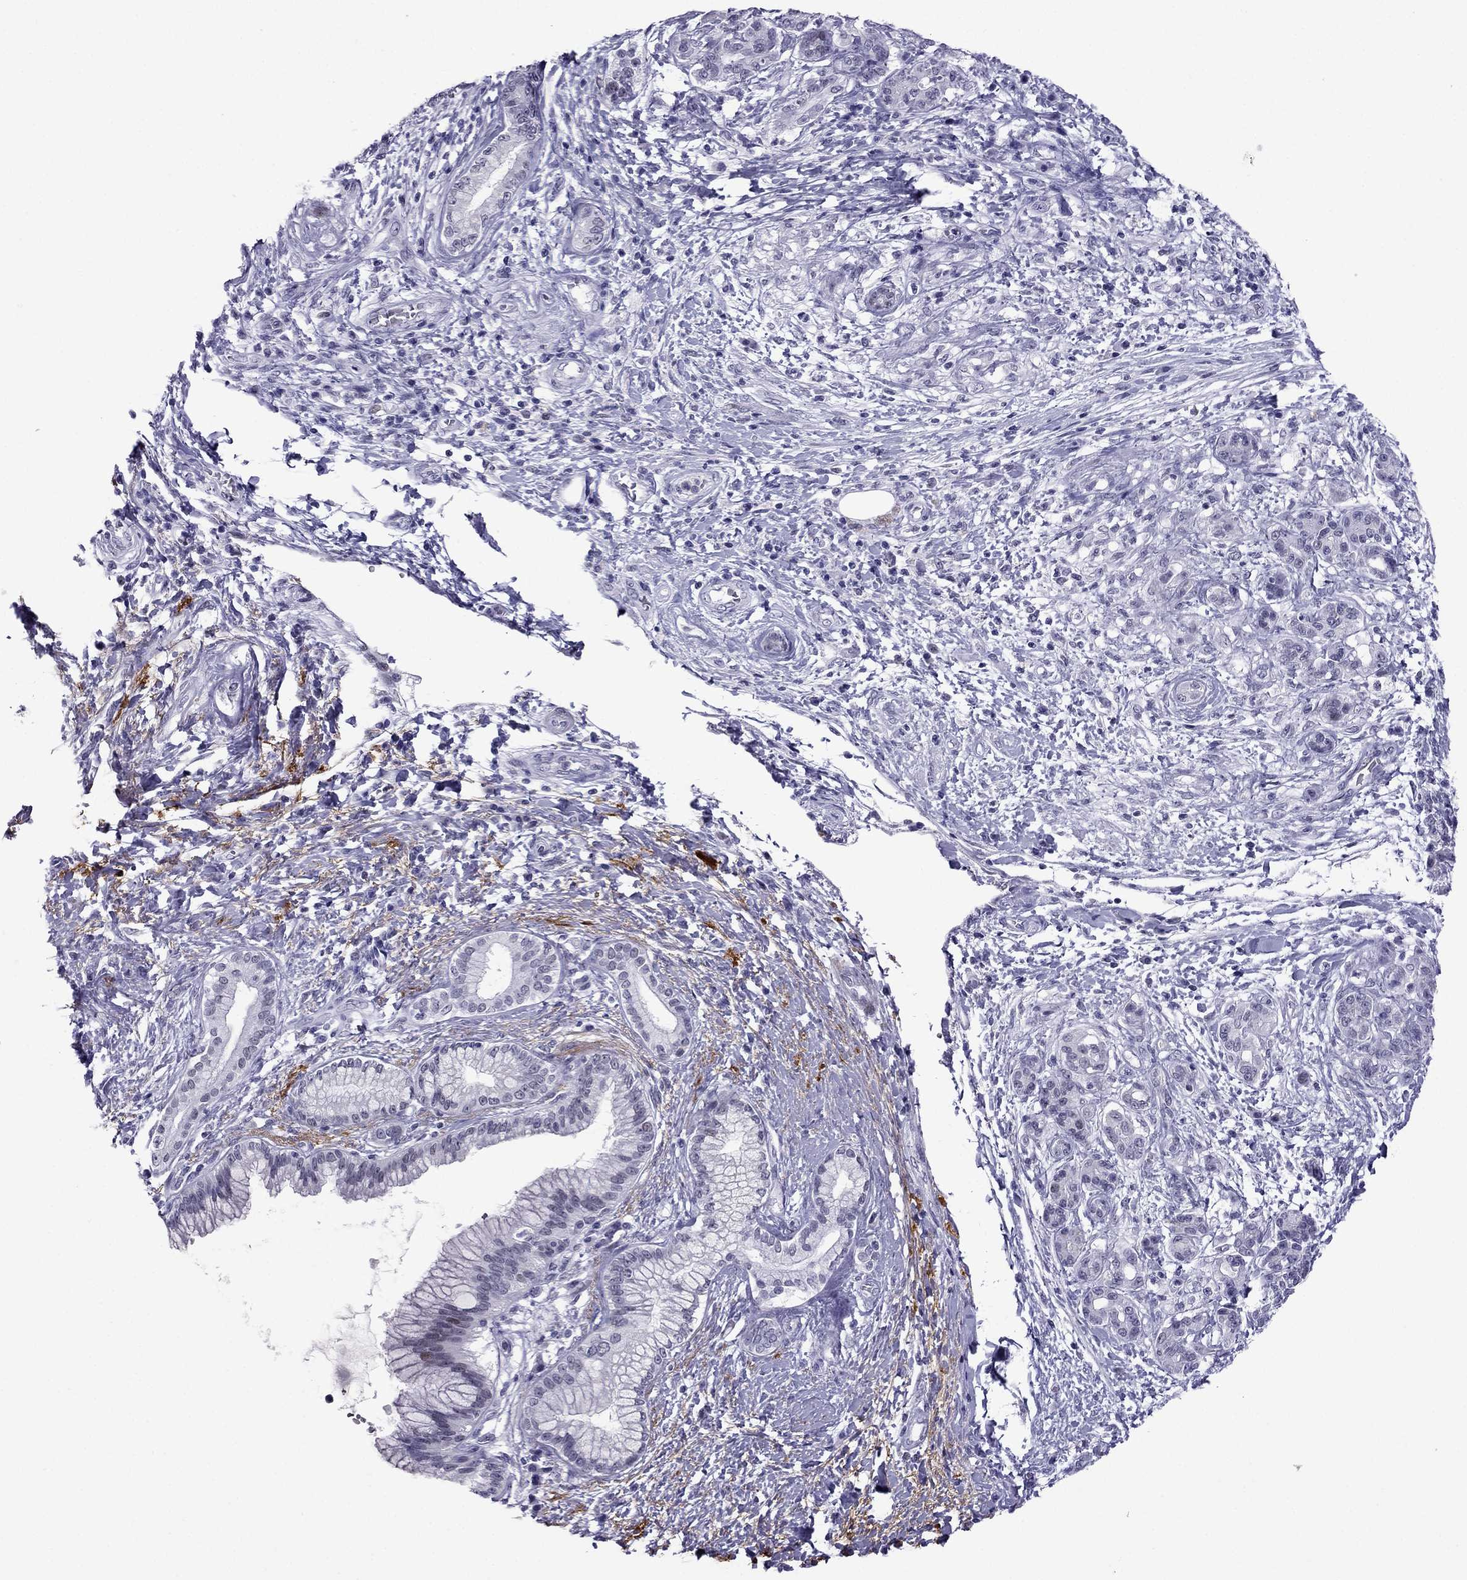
{"staining": {"intensity": "negative", "quantity": "none", "location": "none"}, "tissue": "pancreatic cancer", "cell_type": "Tumor cells", "image_type": "cancer", "snomed": [{"axis": "morphology", "description": "Adenocarcinoma, NOS"}, {"axis": "topography", "description": "Pancreas"}], "caption": "A micrograph of pancreatic adenocarcinoma stained for a protein exhibits no brown staining in tumor cells.", "gene": "MYLK3", "patient": {"sex": "female", "age": 73}}